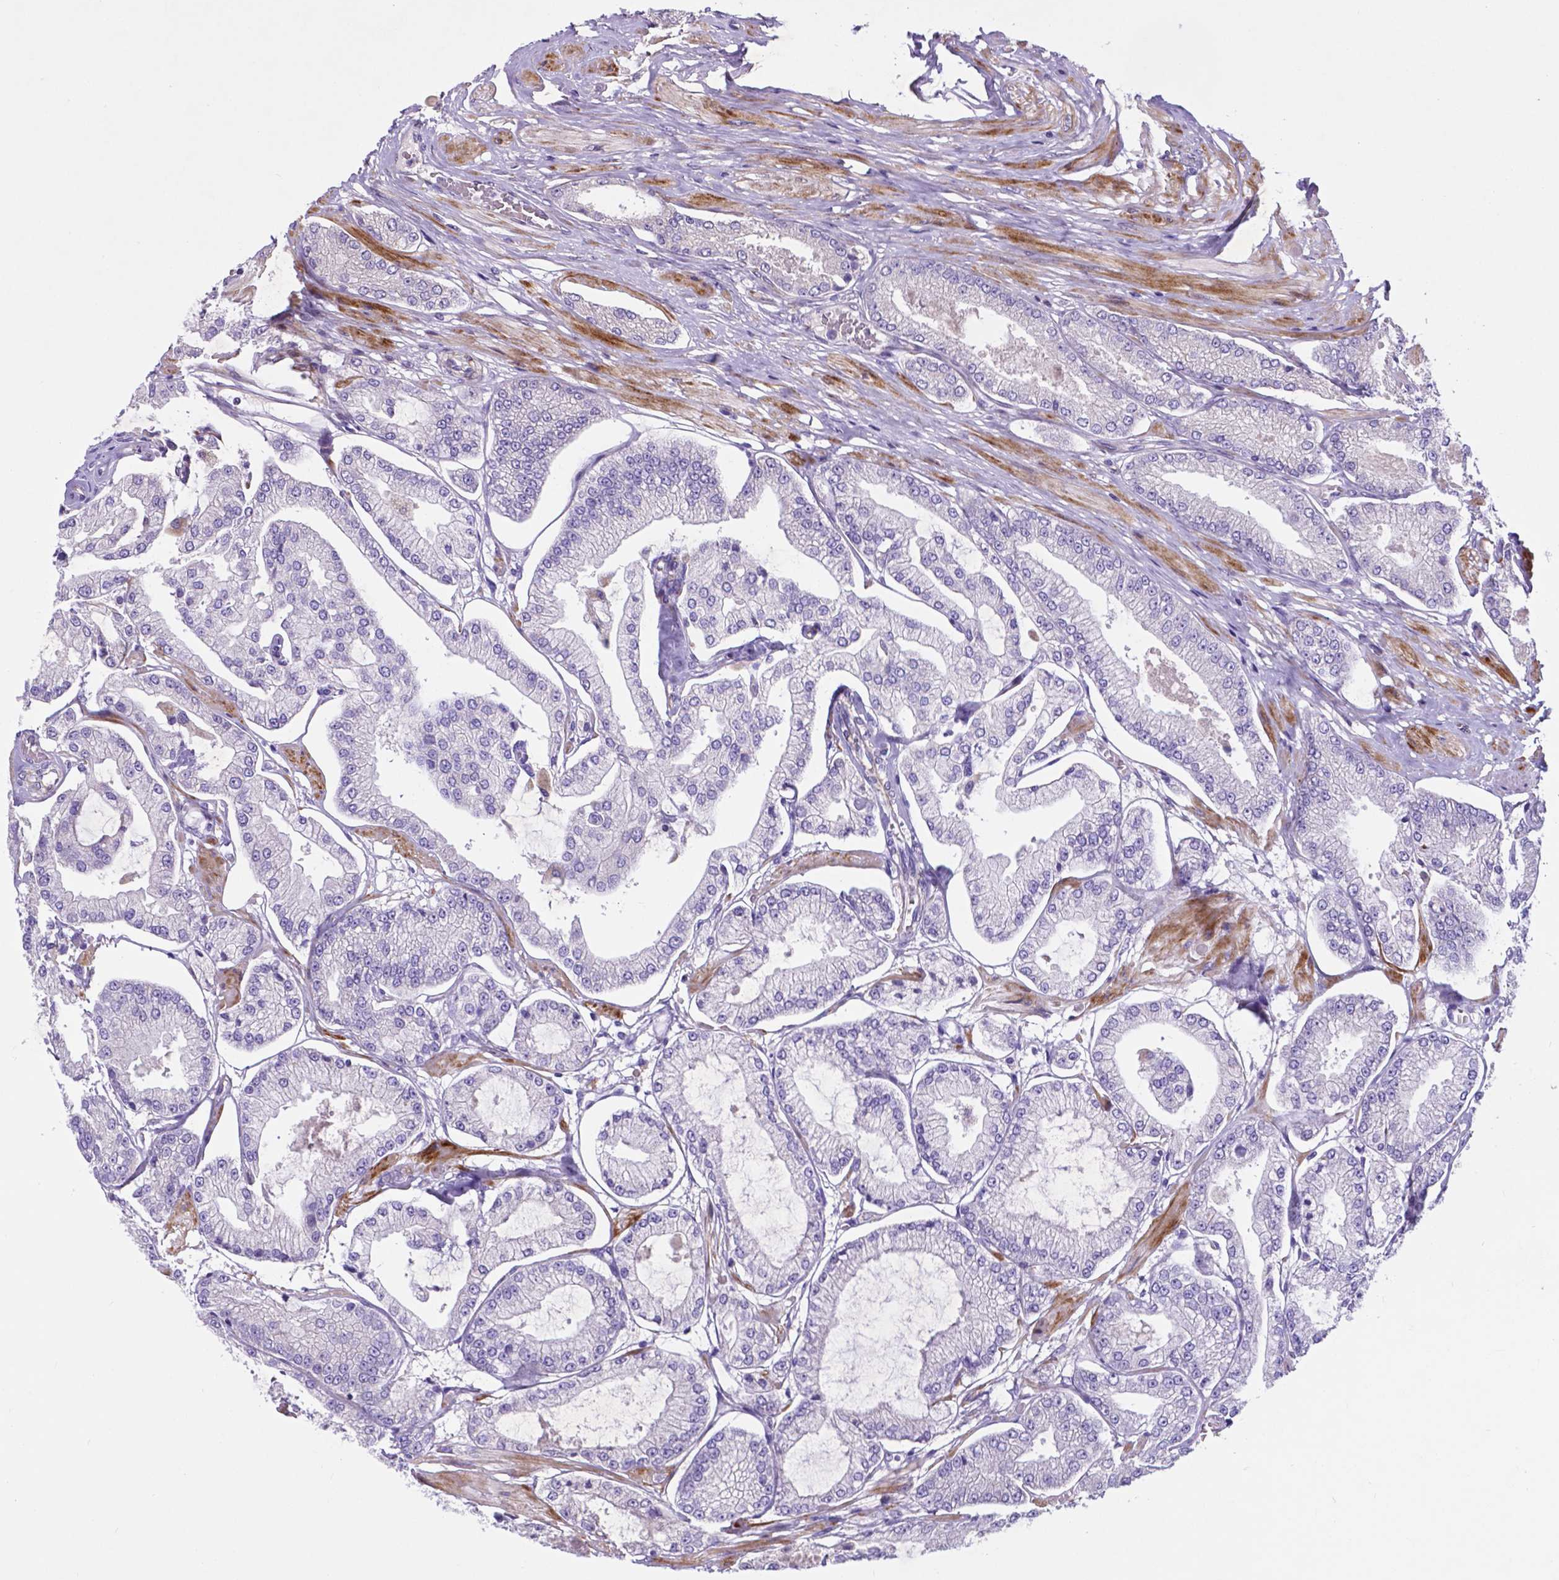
{"staining": {"intensity": "negative", "quantity": "none", "location": "none"}, "tissue": "prostate cancer", "cell_type": "Tumor cells", "image_type": "cancer", "snomed": [{"axis": "morphology", "description": "Adenocarcinoma, Low grade"}, {"axis": "topography", "description": "Prostate"}], "caption": "This is an immunohistochemistry (IHC) micrograph of prostate adenocarcinoma (low-grade). There is no positivity in tumor cells.", "gene": "PFKFB4", "patient": {"sex": "male", "age": 55}}